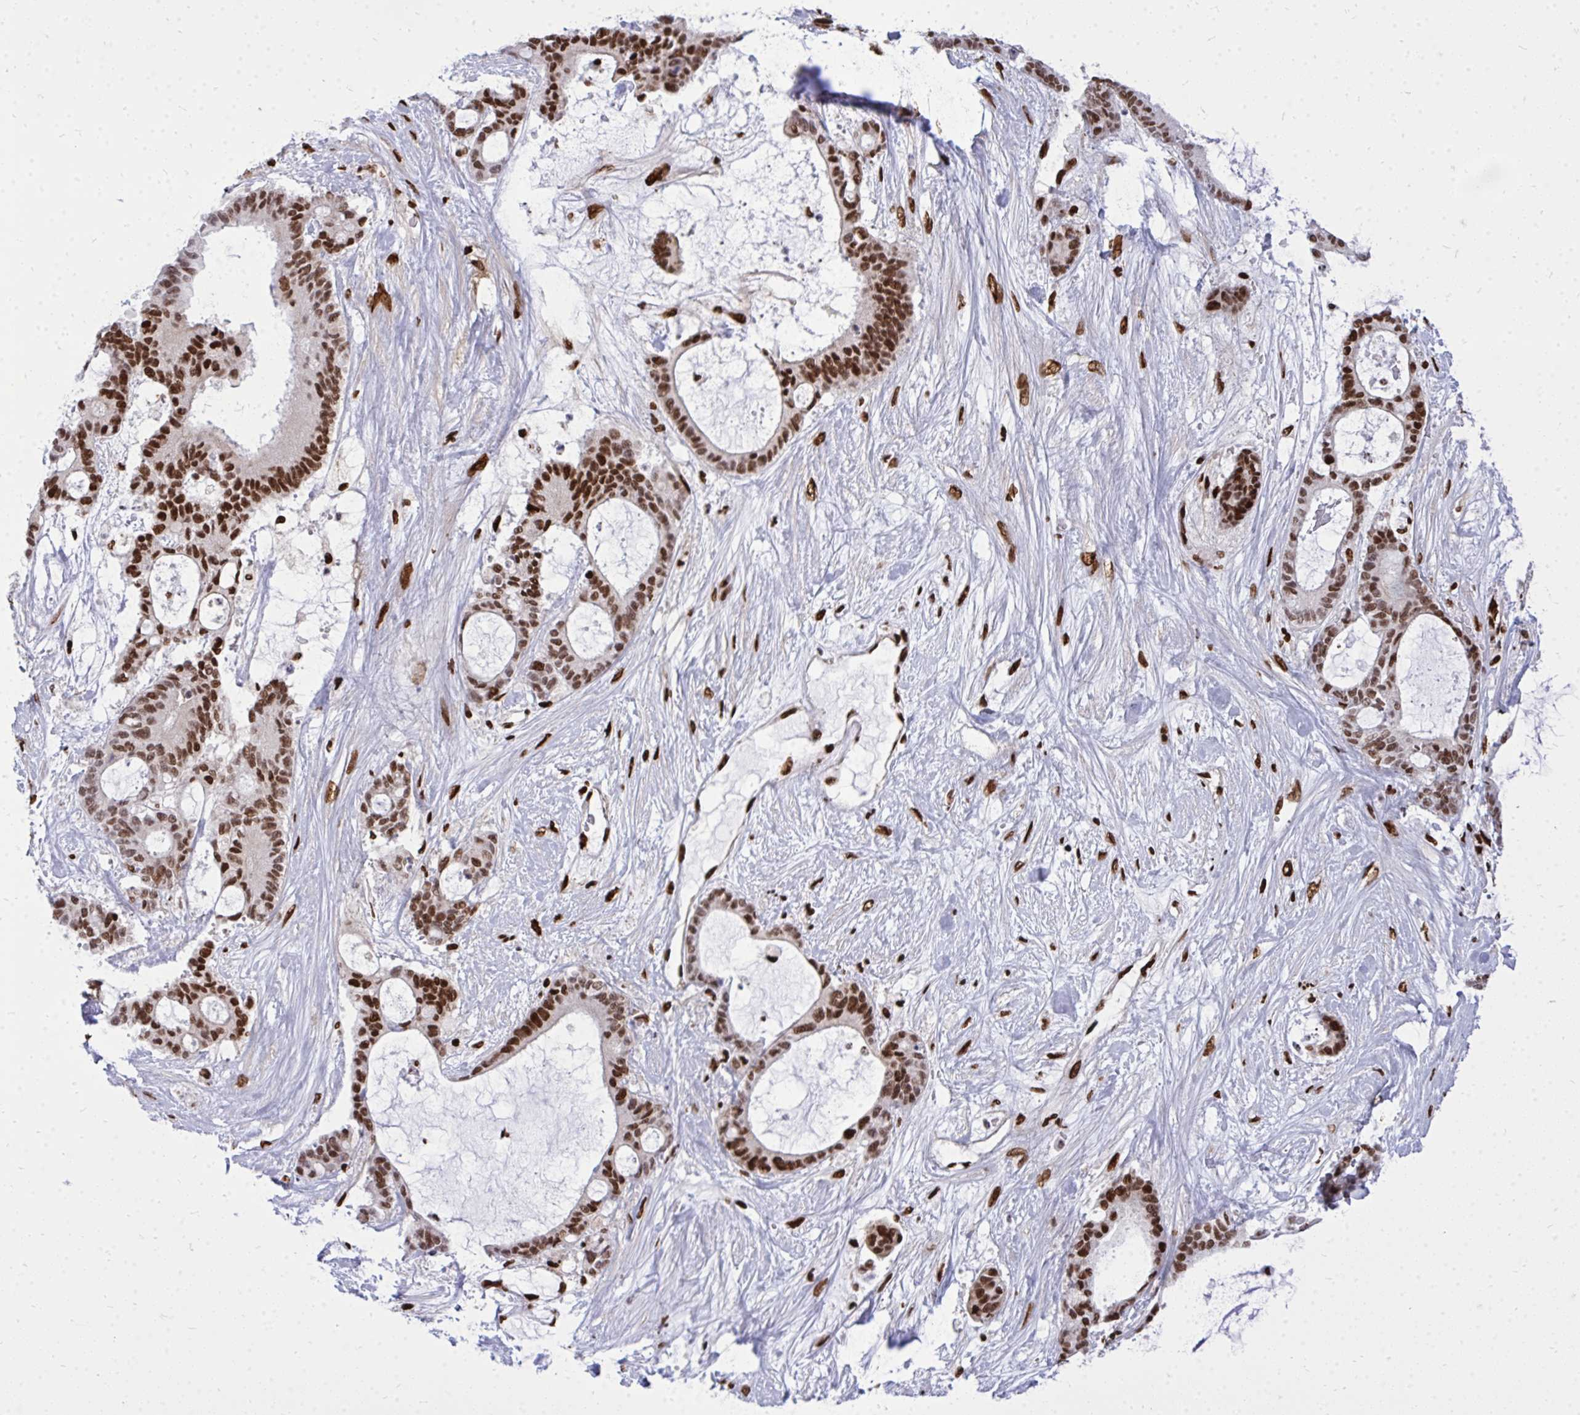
{"staining": {"intensity": "strong", "quantity": ">75%", "location": "nuclear"}, "tissue": "liver cancer", "cell_type": "Tumor cells", "image_type": "cancer", "snomed": [{"axis": "morphology", "description": "Normal tissue, NOS"}, {"axis": "morphology", "description": "Cholangiocarcinoma"}, {"axis": "topography", "description": "Liver"}, {"axis": "topography", "description": "Peripheral nerve tissue"}], "caption": "Tumor cells show strong nuclear expression in approximately >75% of cells in liver cancer (cholangiocarcinoma).", "gene": "TBL1Y", "patient": {"sex": "female", "age": 73}}